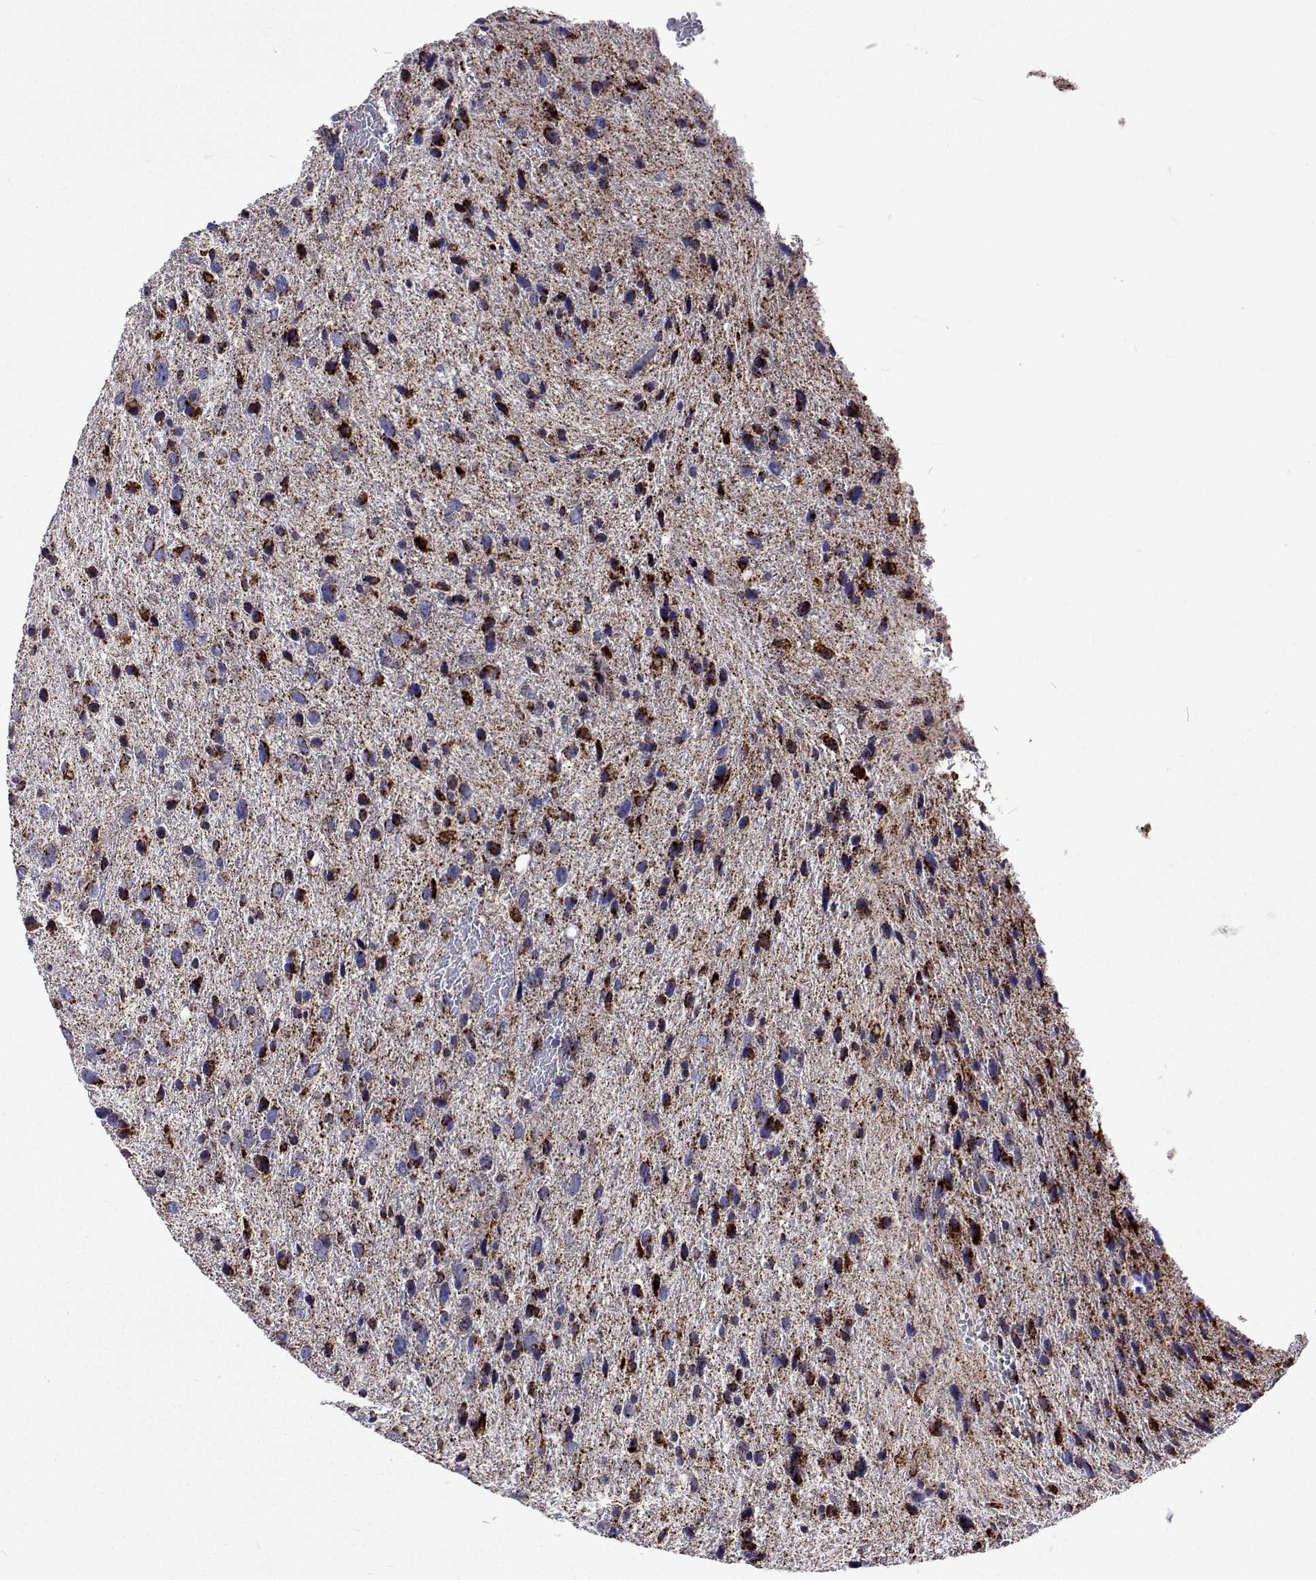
{"staining": {"intensity": "moderate", "quantity": "<25%", "location": "cytoplasmic/membranous"}, "tissue": "glioma", "cell_type": "Tumor cells", "image_type": "cancer", "snomed": [{"axis": "morphology", "description": "Glioma, malignant, Low grade"}, {"axis": "topography", "description": "Brain"}], "caption": "Malignant glioma (low-grade) was stained to show a protein in brown. There is low levels of moderate cytoplasmic/membranous expression in about <25% of tumor cells.", "gene": "MCCC2", "patient": {"sex": "female", "age": 55}}